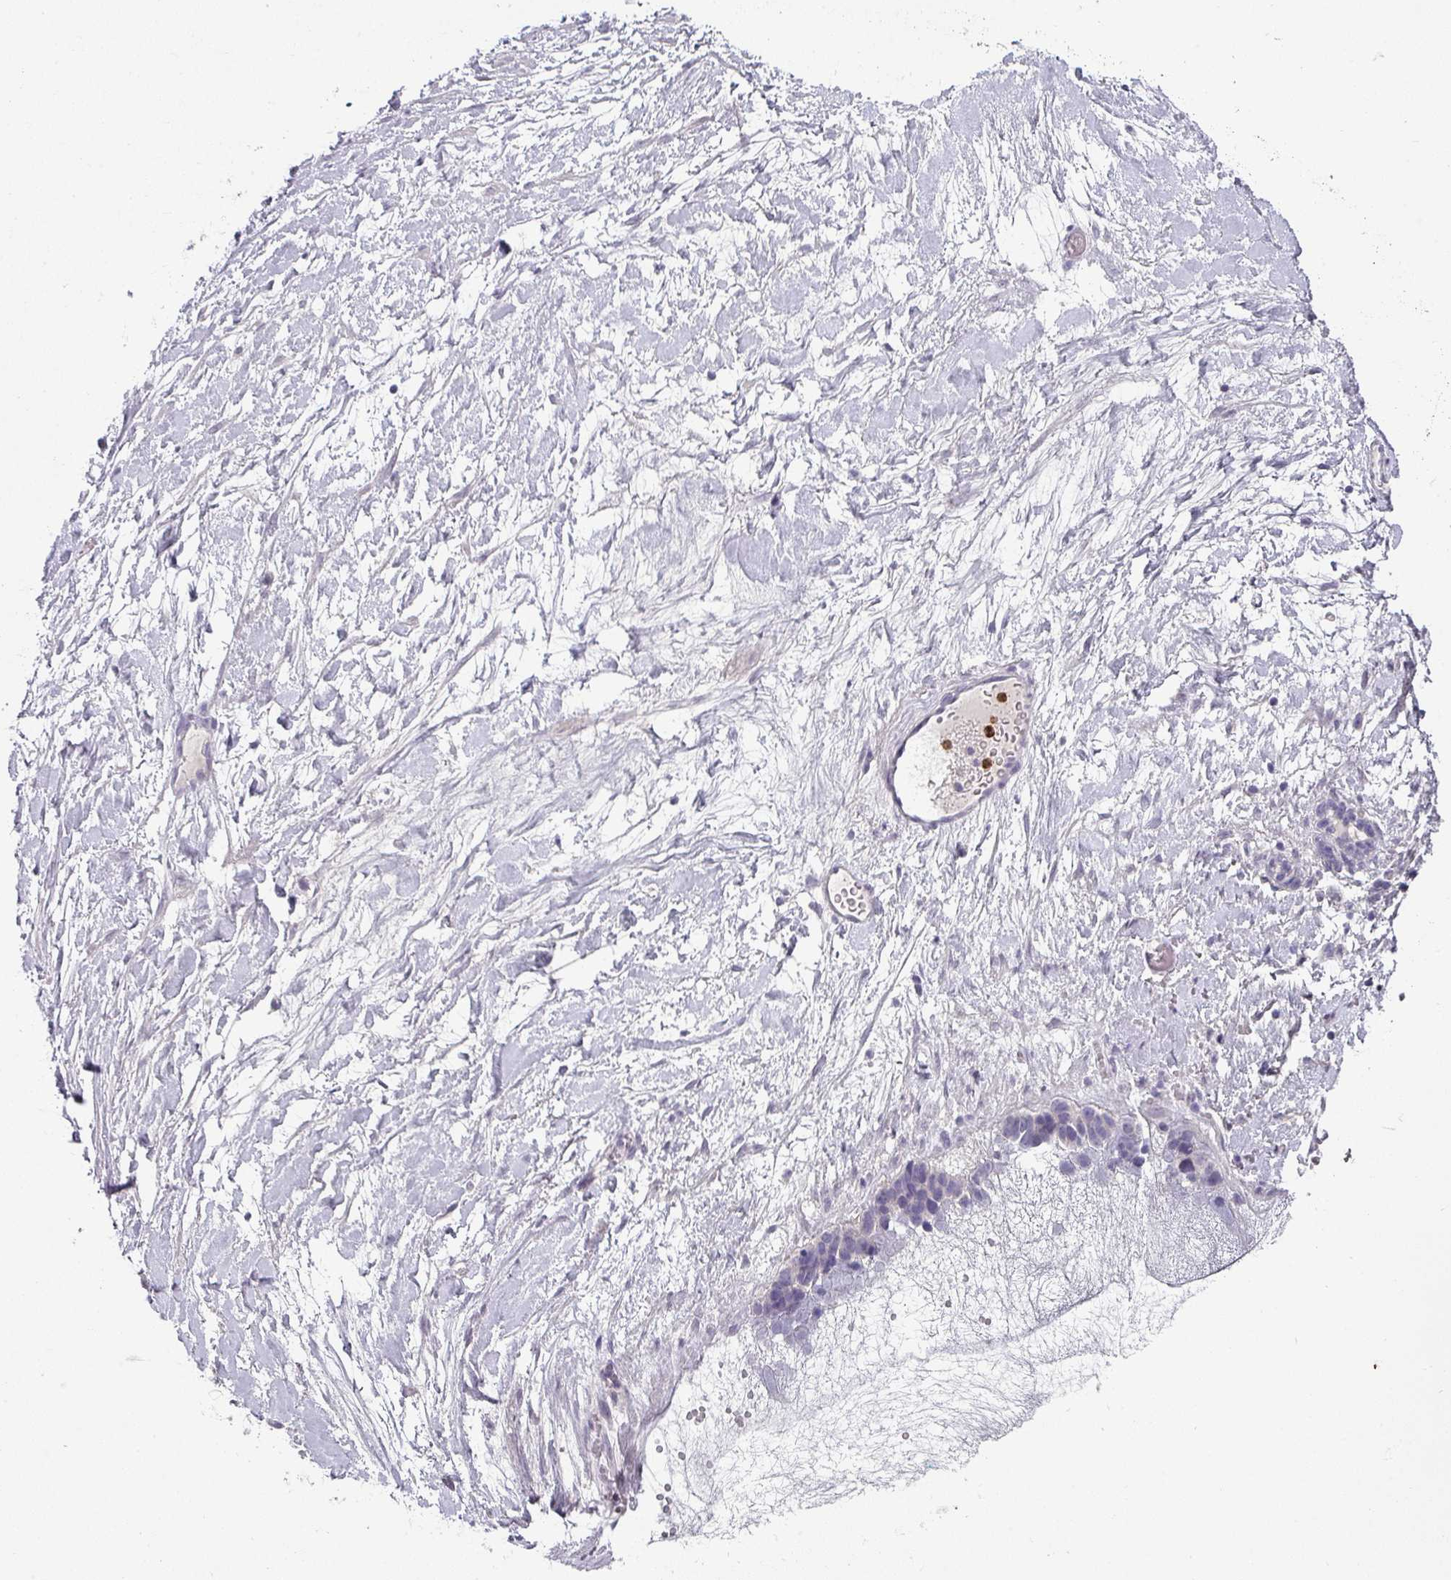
{"staining": {"intensity": "negative", "quantity": "none", "location": "none"}, "tissue": "ovarian cancer", "cell_type": "Tumor cells", "image_type": "cancer", "snomed": [{"axis": "morphology", "description": "Cystadenocarcinoma, serous, NOS"}, {"axis": "topography", "description": "Ovary"}], "caption": "Human ovarian serous cystadenocarcinoma stained for a protein using IHC shows no positivity in tumor cells.", "gene": "BTLA", "patient": {"sex": "female", "age": 54}}